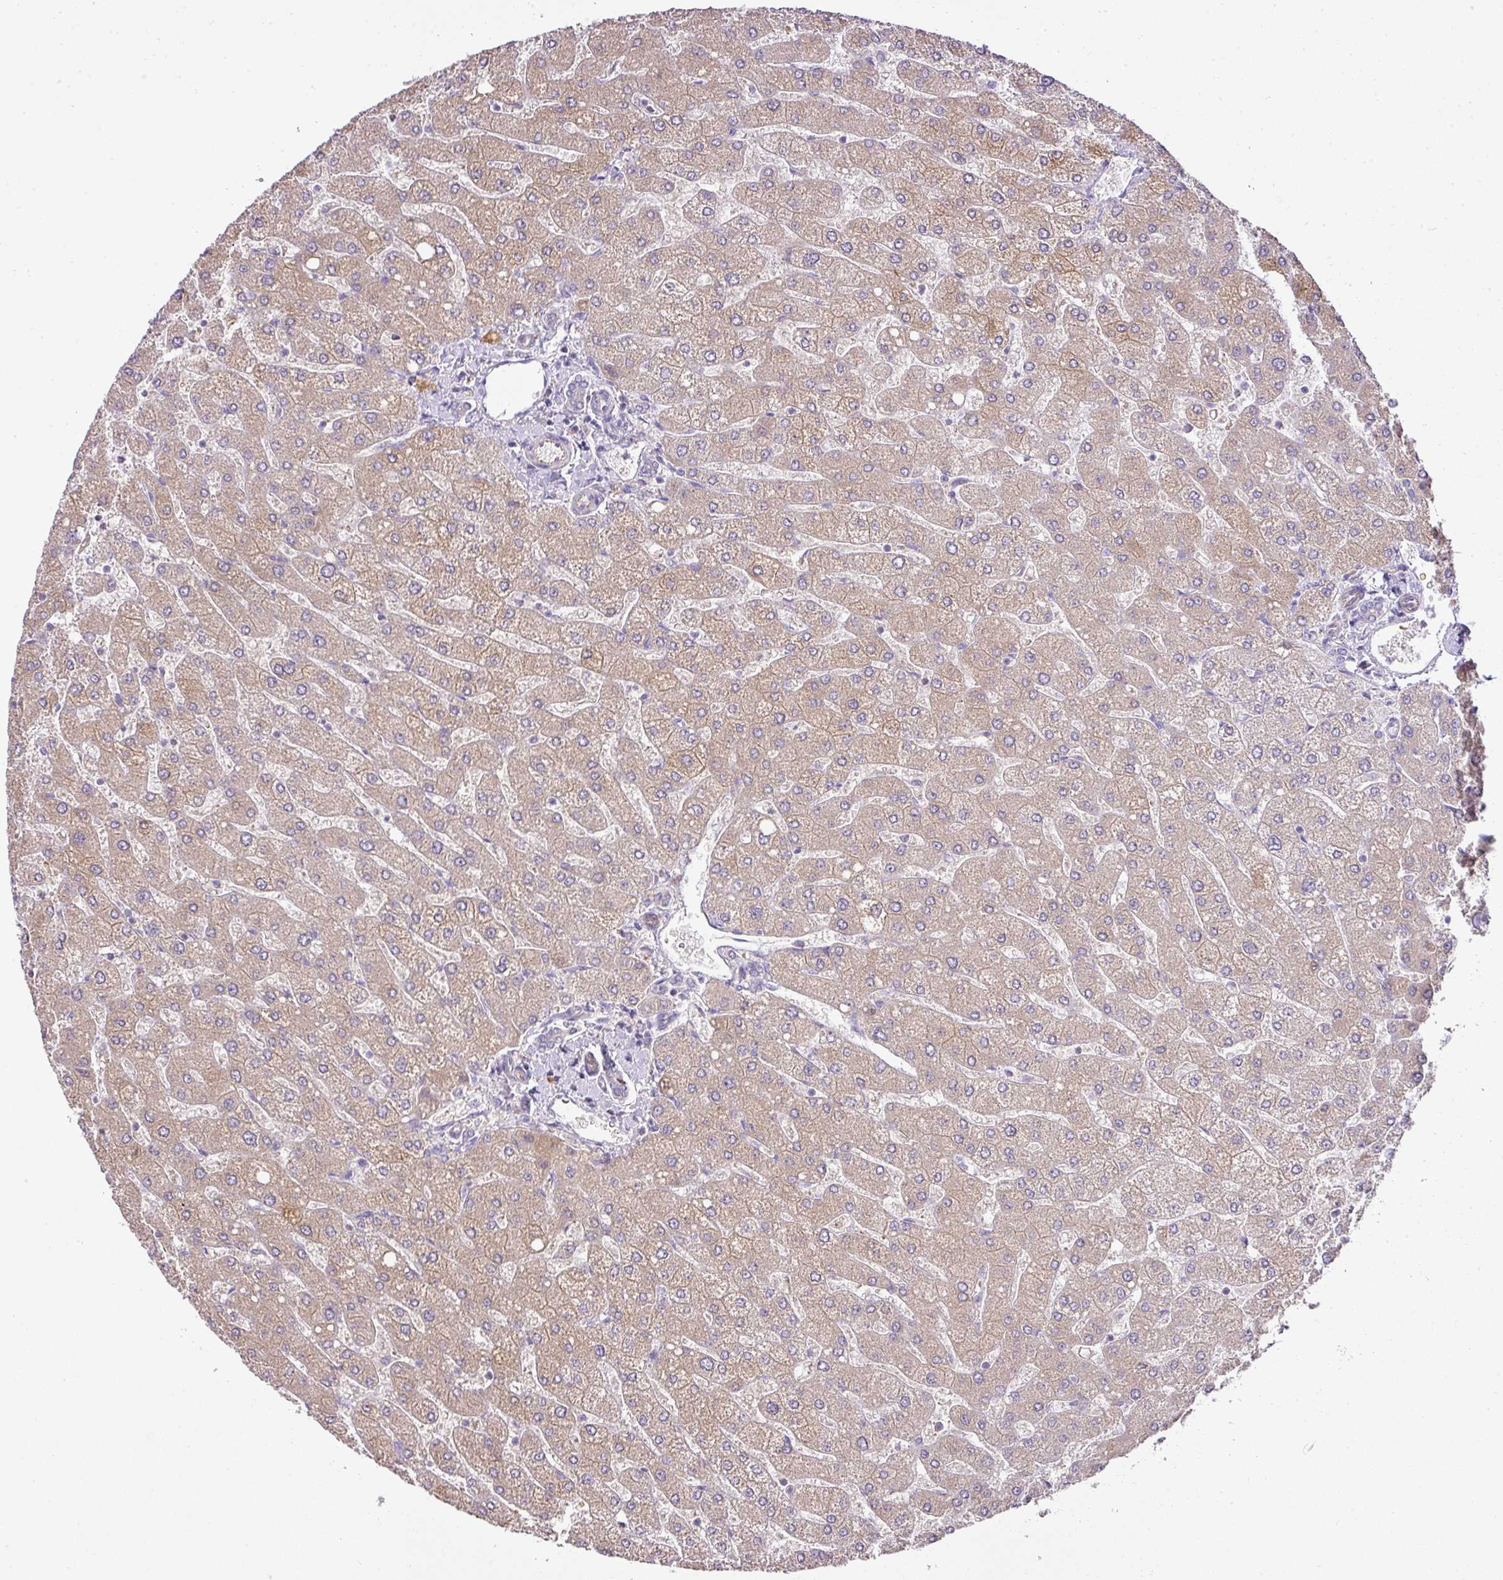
{"staining": {"intensity": "negative", "quantity": "none", "location": "none"}, "tissue": "liver", "cell_type": "Cholangiocytes", "image_type": "normal", "snomed": [{"axis": "morphology", "description": "Normal tissue, NOS"}, {"axis": "topography", "description": "Liver"}], "caption": "Protein analysis of normal liver displays no significant positivity in cholangiocytes.", "gene": "HOXC13", "patient": {"sex": "male", "age": 55}}